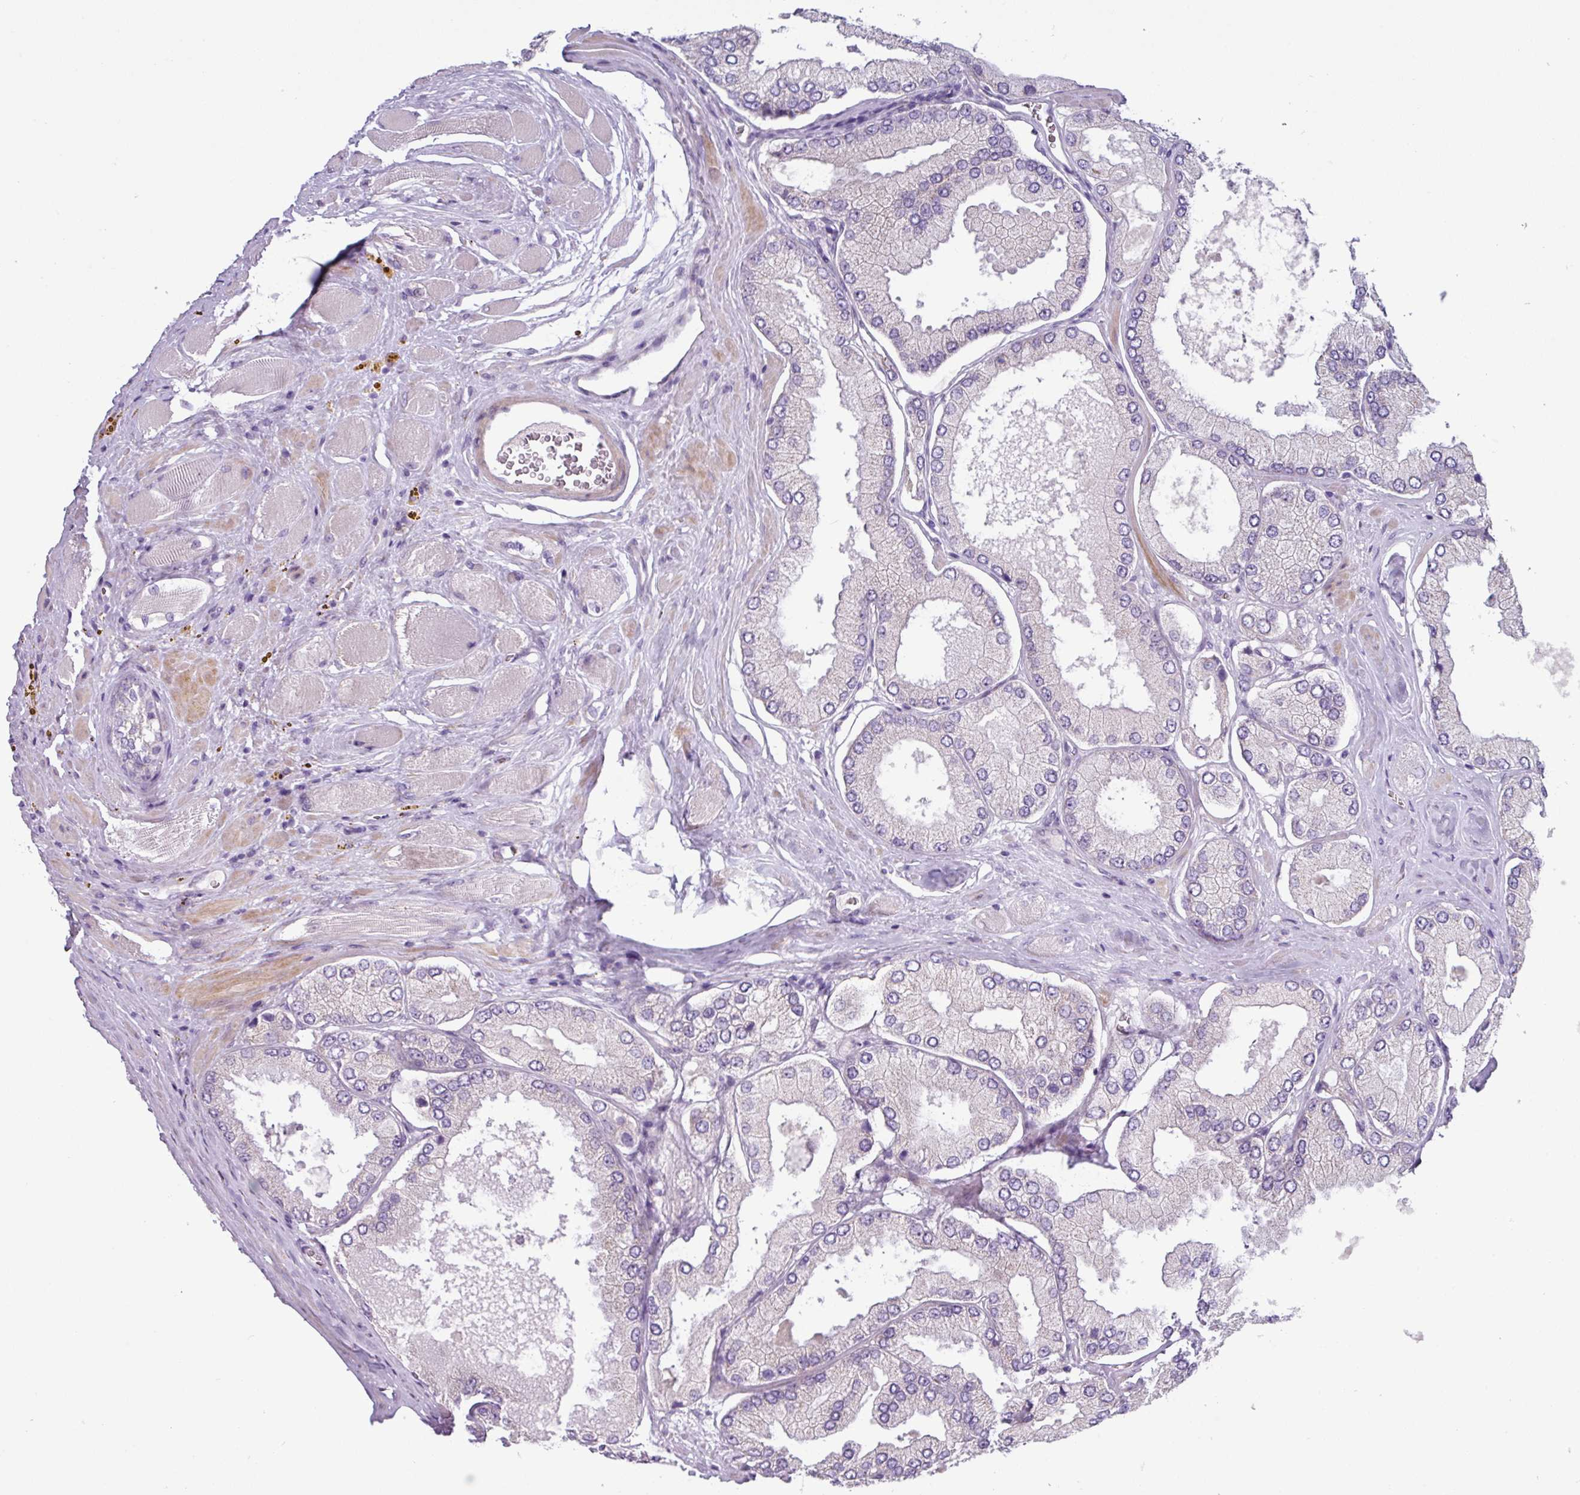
{"staining": {"intensity": "negative", "quantity": "none", "location": "none"}, "tissue": "prostate cancer", "cell_type": "Tumor cells", "image_type": "cancer", "snomed": [{"axis": "morphology", "description": "Adenocarcinoma, Low grade"}, {"axis": "topography", "description": "Prostate"}], "caption": "Image shows no significant protein positivity in tumor cells of prostate cancer.", "gene": "RGS16", "patient": {"sex": "male", "age": 42}}